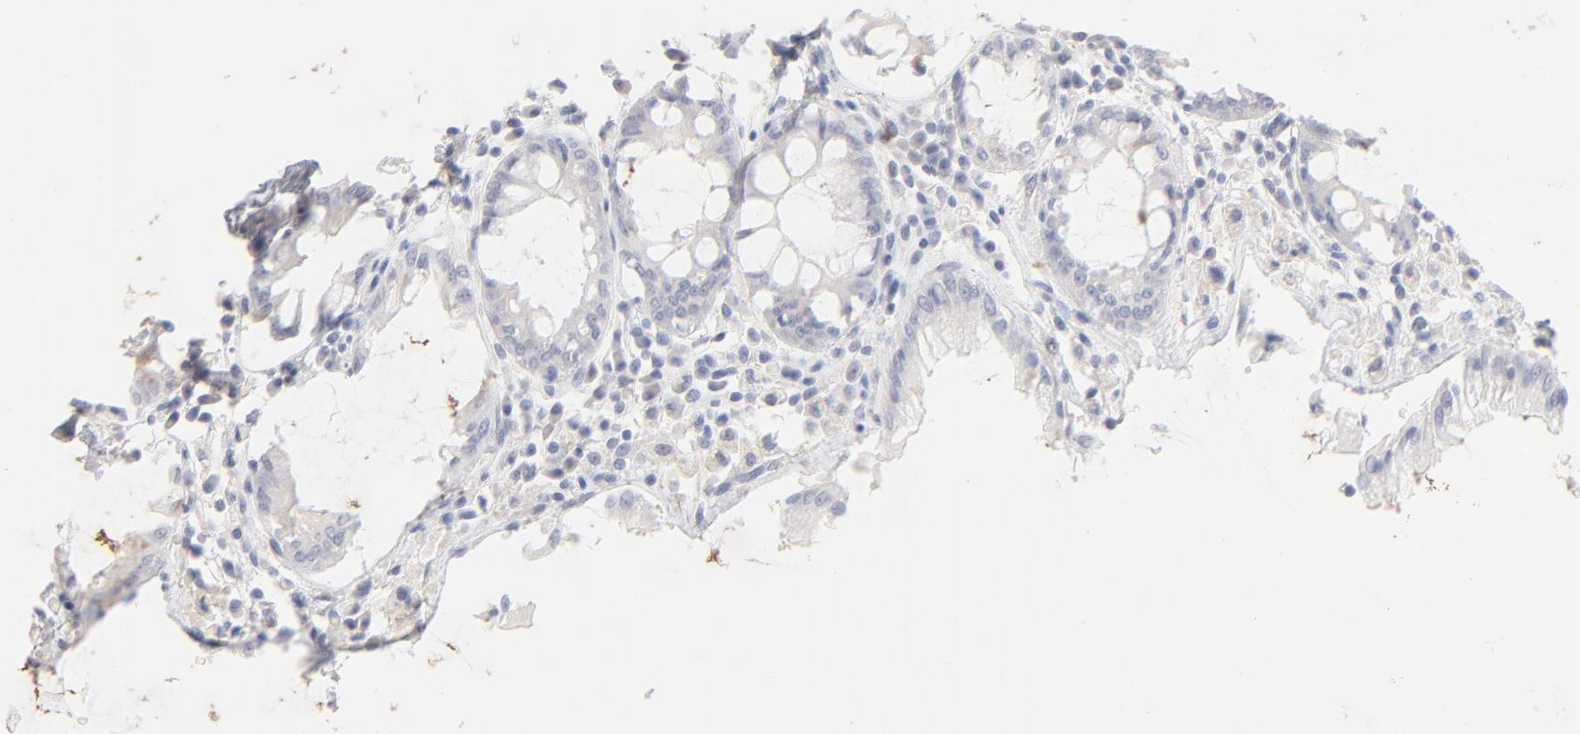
{"staining": {"intensity": "negative", "quantity": "none", "location": "none"}, "tissue": "rectum", "cell_type": "Glandular cells", "image_type": "normal", "snomed": [{"axis": "morphology", "description": "Normal tissue, NOS"}, {"axis": "topography", "description": "Rectum"}], "caption": "Immunohistochemistry image of normal rectum stained for a protein (brown), which exhibits no expression in glandular cells. Brightfield microscopy of immunohistochemistry (IHC) stained with DAB (3,3'-diaminobenzidine) (brown) and hematoxylin (blue), captured at high magnification.", "gene": "ONECUT1", "patient": {"sex": "female", "age": 46}}